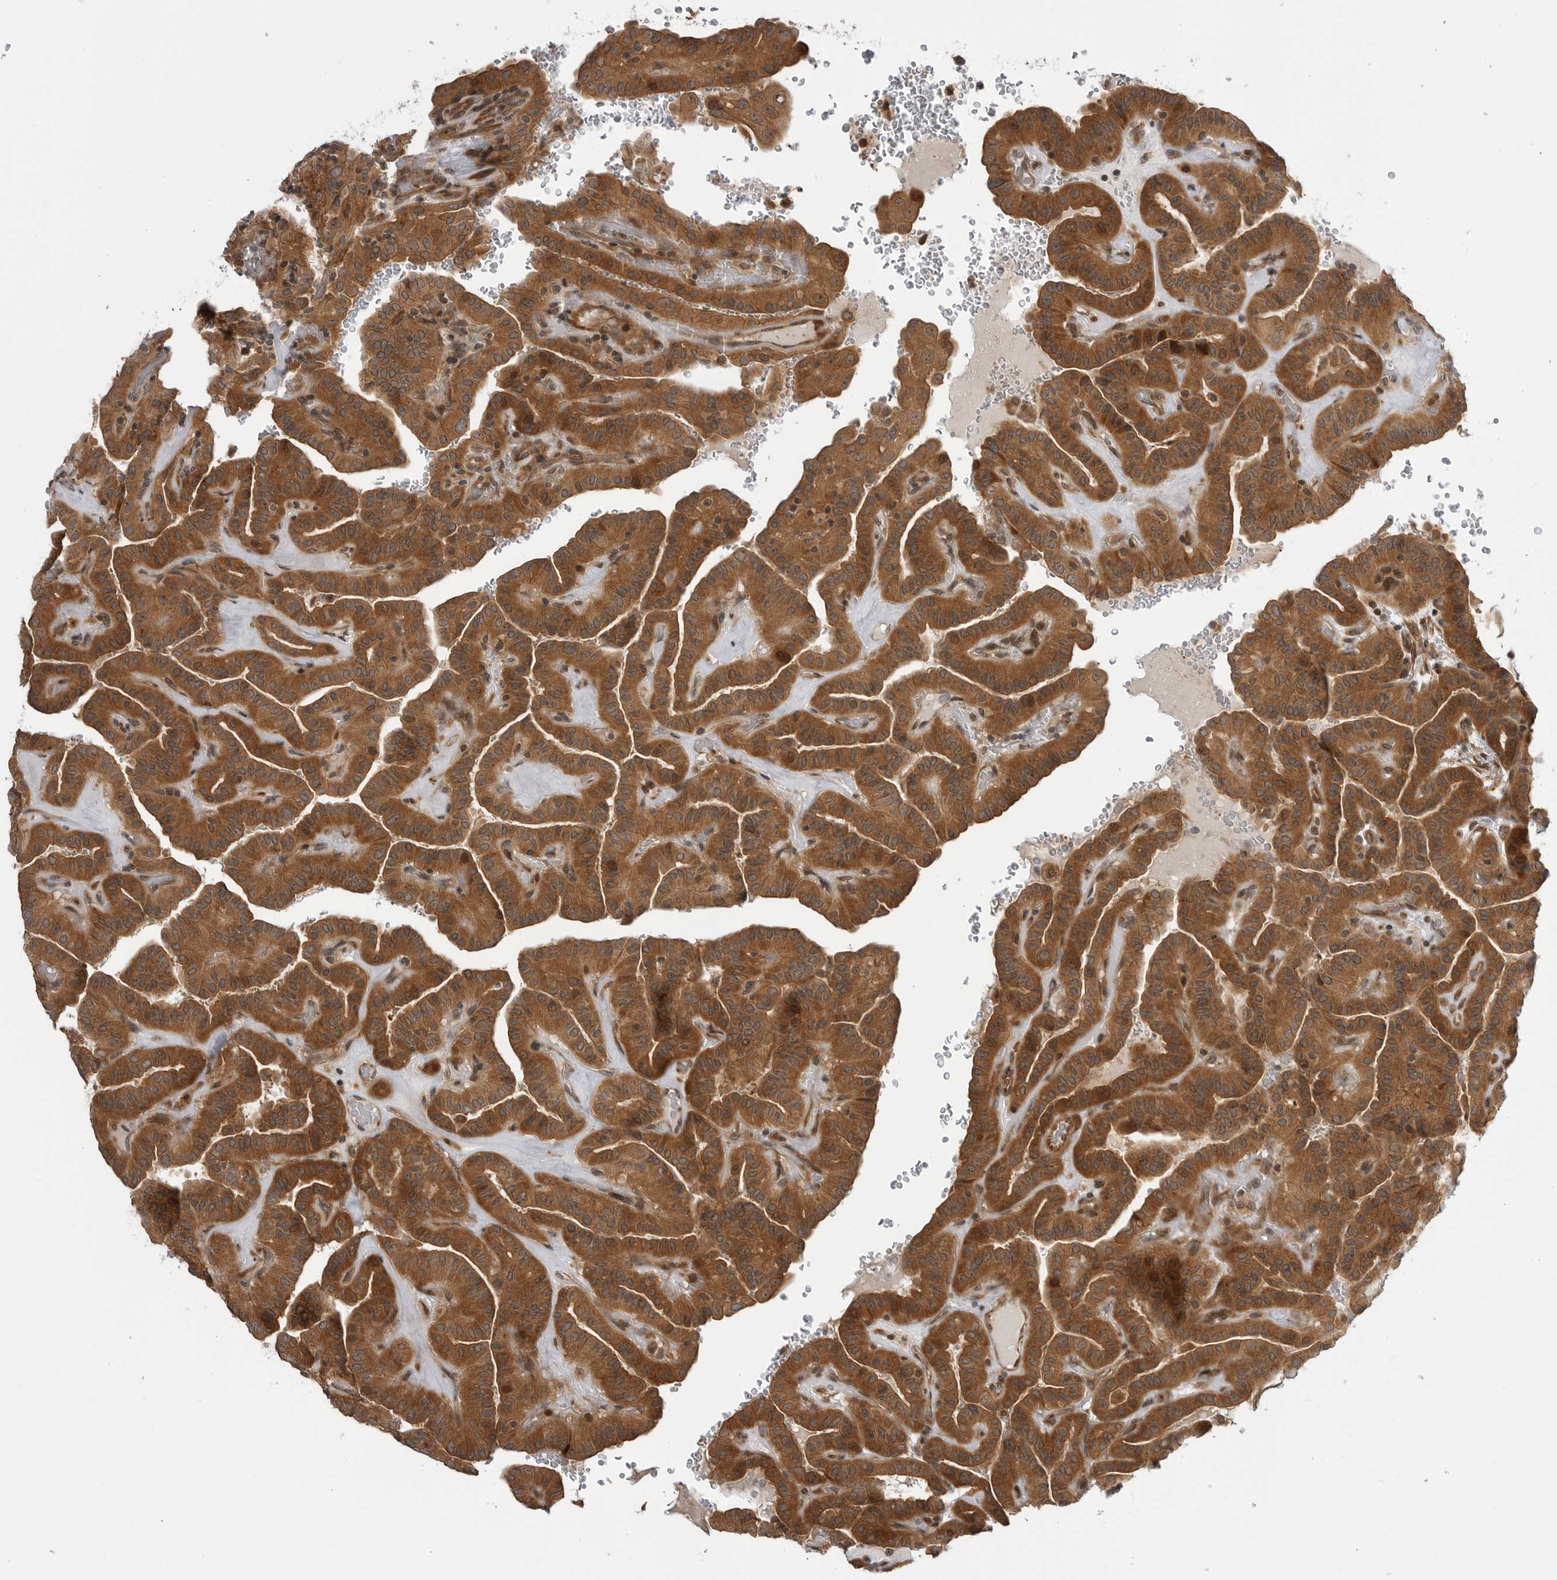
{"staining": {"intensity": "strong", "quantity": ">75%", "location": "cytoplasmic/membranous"}, "tissue": "thyroid cancer", "cell_type": "Tumor cells", "image_type": "cancer", "snomed": [{"axis": "morphology", "description": "Papillary adenocarcinoma, NOS"}, {"axis": "topography", "description": "Thyroid gland"}], "caption": "A brown stain shows strong cytoplasmic/membranous staining of a protein in thyroid papillary adenocarcinoma tumor cells.", "gene": "LRRC45", "patient": {"sex": "male", "age": 77}}